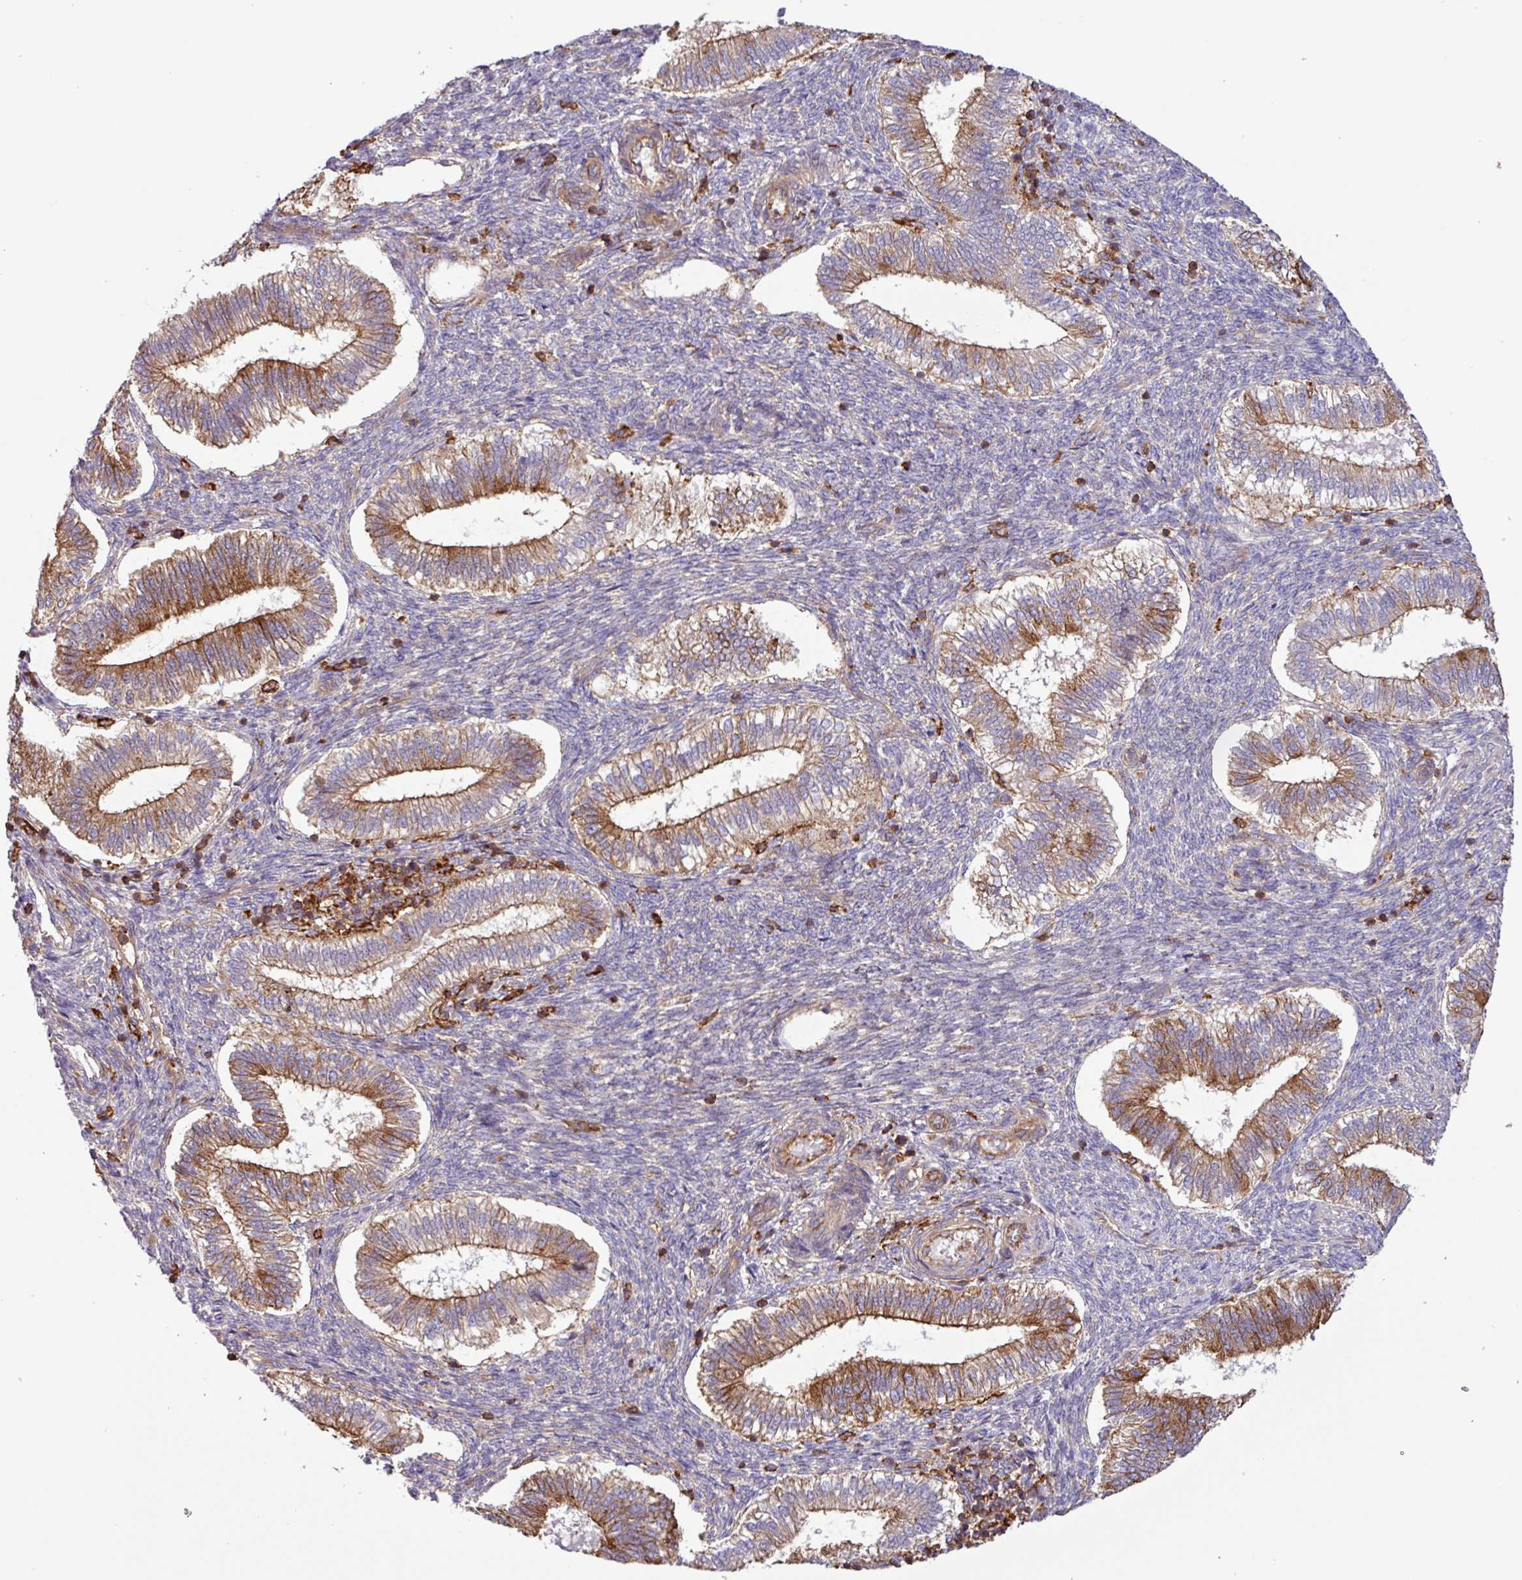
{"staining": {"intensity": "moderate", "quantity": "<25%", "location": "cytoplasmic/membranous"}, "tissue": "endometrium", "cell_type": "Cells in endometrial stroma", "image_type": "normal", "snomed": [{"axis": "morphology", "description": "Normal tissue, NOS"}, {"axis": "topography", "description": "Endometrium"}], "caption": "A micrograph of human endometrium stained for a protein displays moderate cytoplasmic/membranous brown staining in cells in endometrial stroma. (brown staining indicates protein expression, while blue staining denotes nuclei).", "gene": "ACTR3B", "patient": {"sex": "female", "age": 25}}